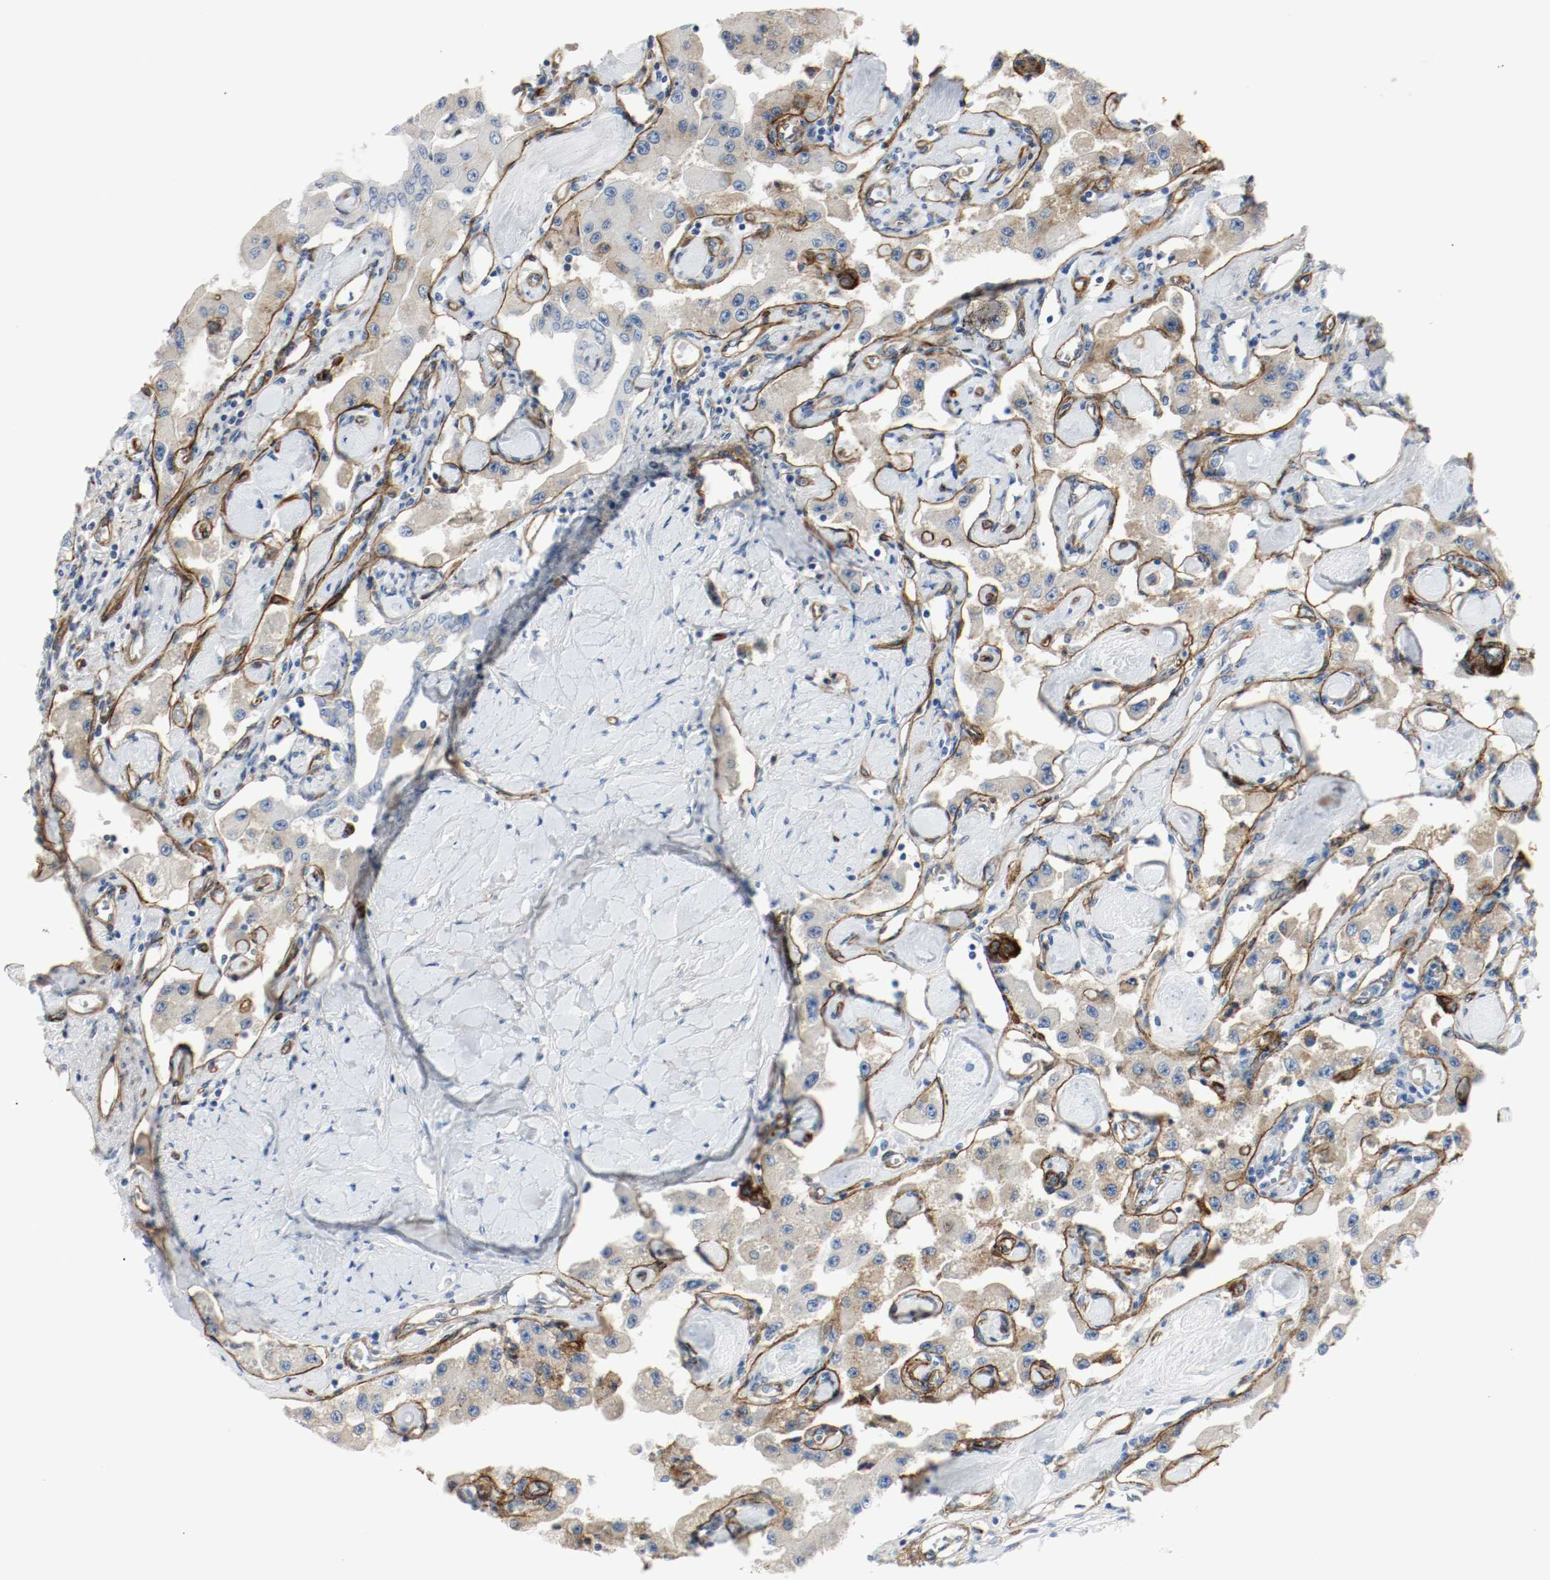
{"staining": {"intensity": "moderate", "quantity": ">75%", "location": "cytoplasmic/membranous"}, "tissue": "carcinoid", "cell_type": "Tumor cells", "image_type": "cancer", "snomed": [{"axis": "morphology", "description": "Carcinoid, malignant, NOS"}, {"axis": "topography", "description": "Pancreas"}], "caption": "Immunohistochemical staining of carcinoid displays moderate cytoplasmic/membranous protein expression in approximately >75% of tumor cells.", "gene": "LAMB1", "patient": {"sex": "male", "age": 41}}